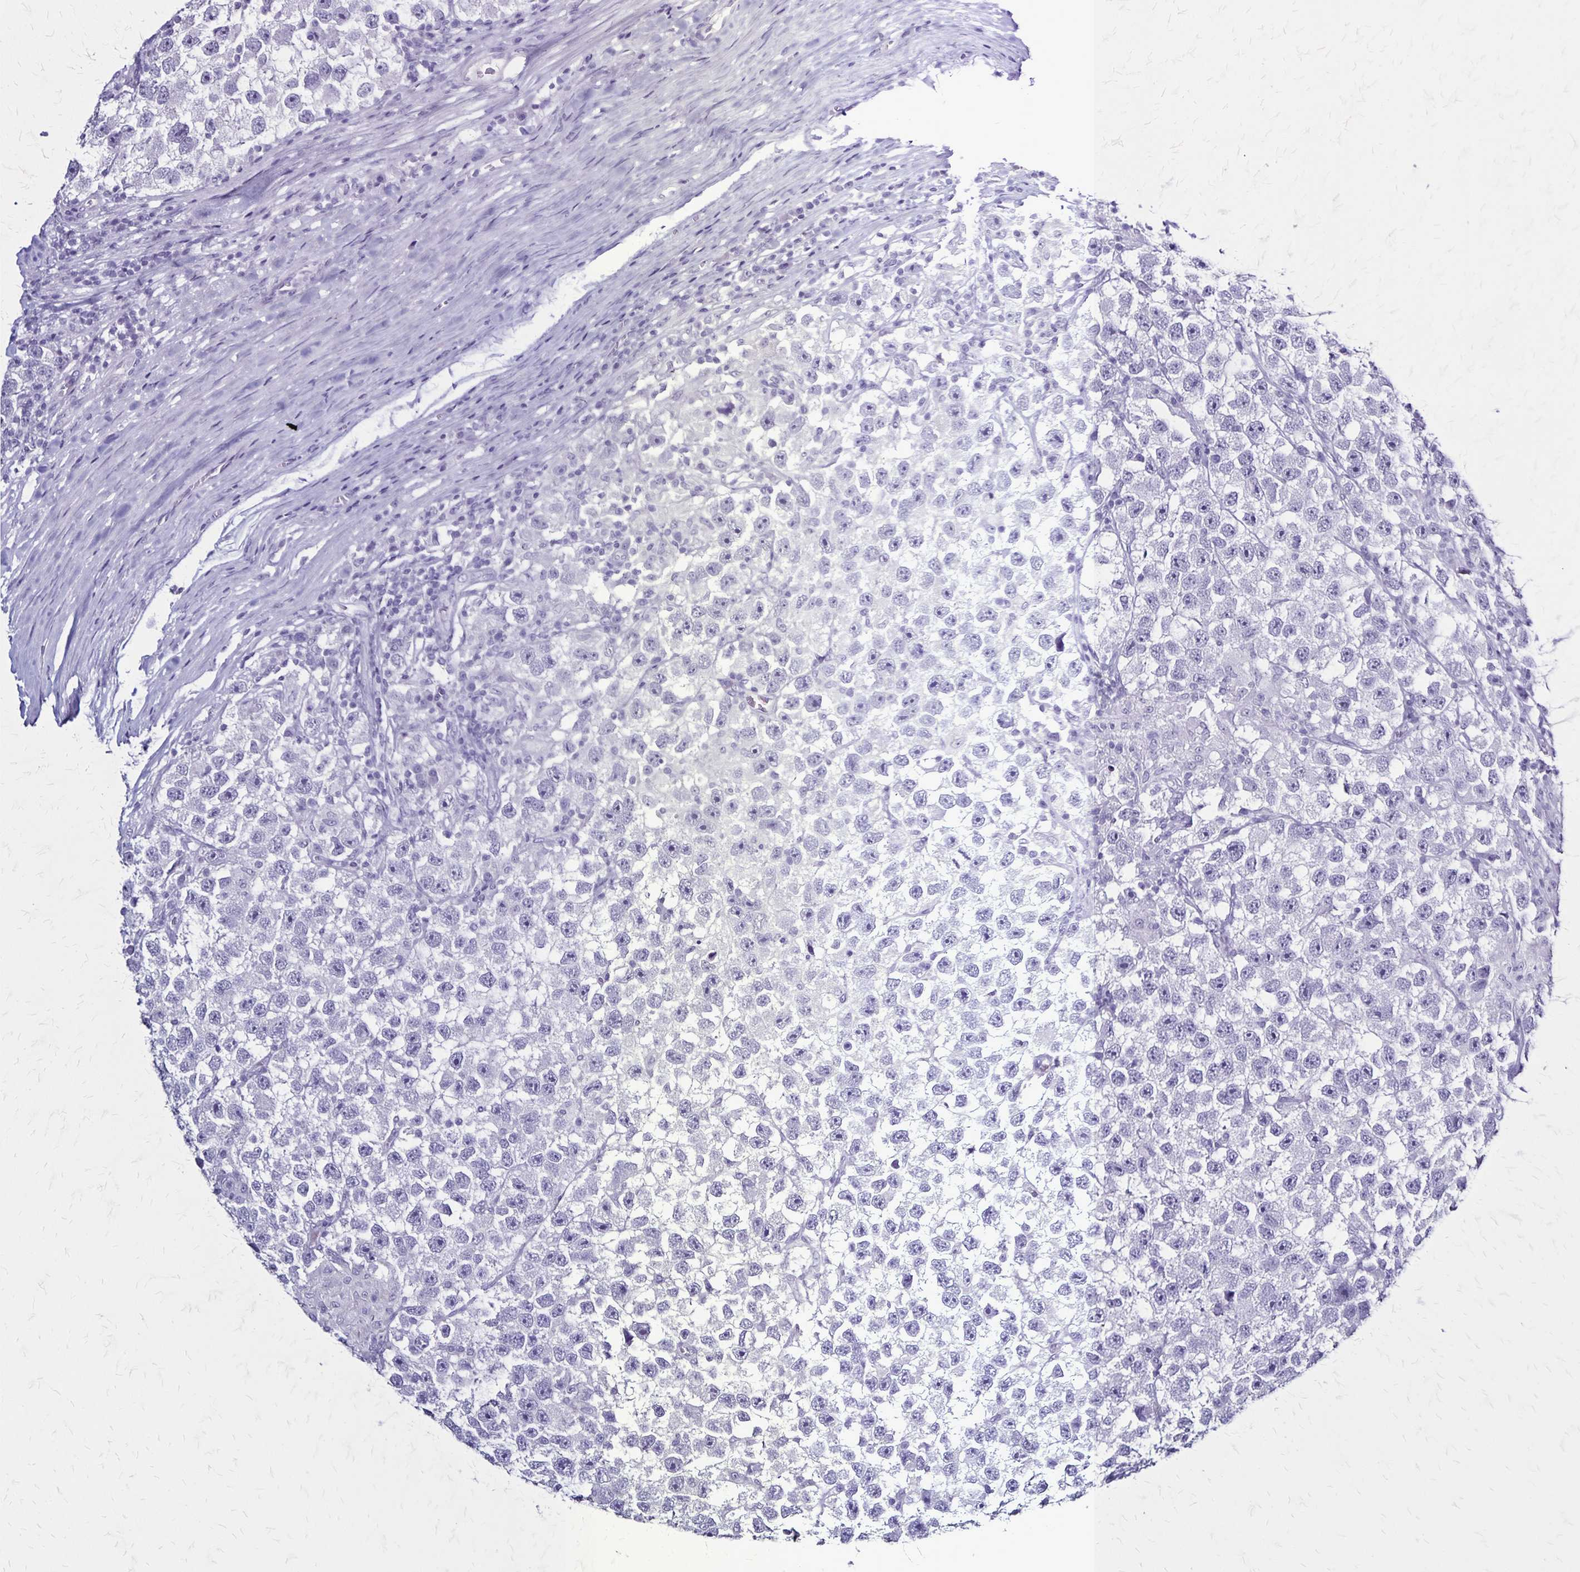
{"staining": {"intensity": "negative", "quantity": "none", "location": "none"}, "tissue": "testis cancer", "cell_type": "Tumor cells", "image_type": "cancer", "snomed": [{"axis": "morphology", "description": "Seminoma, NOS"}, {"axis": "topography", "description": "Testis"}], "caption": "A high-resolution photomicrograph shows IHC staining of seminoma (testis), which exhibits no significant staining in tumor cells.", "gene": "PLXNA4", "patient": {"sex": "male", "age": 26}}